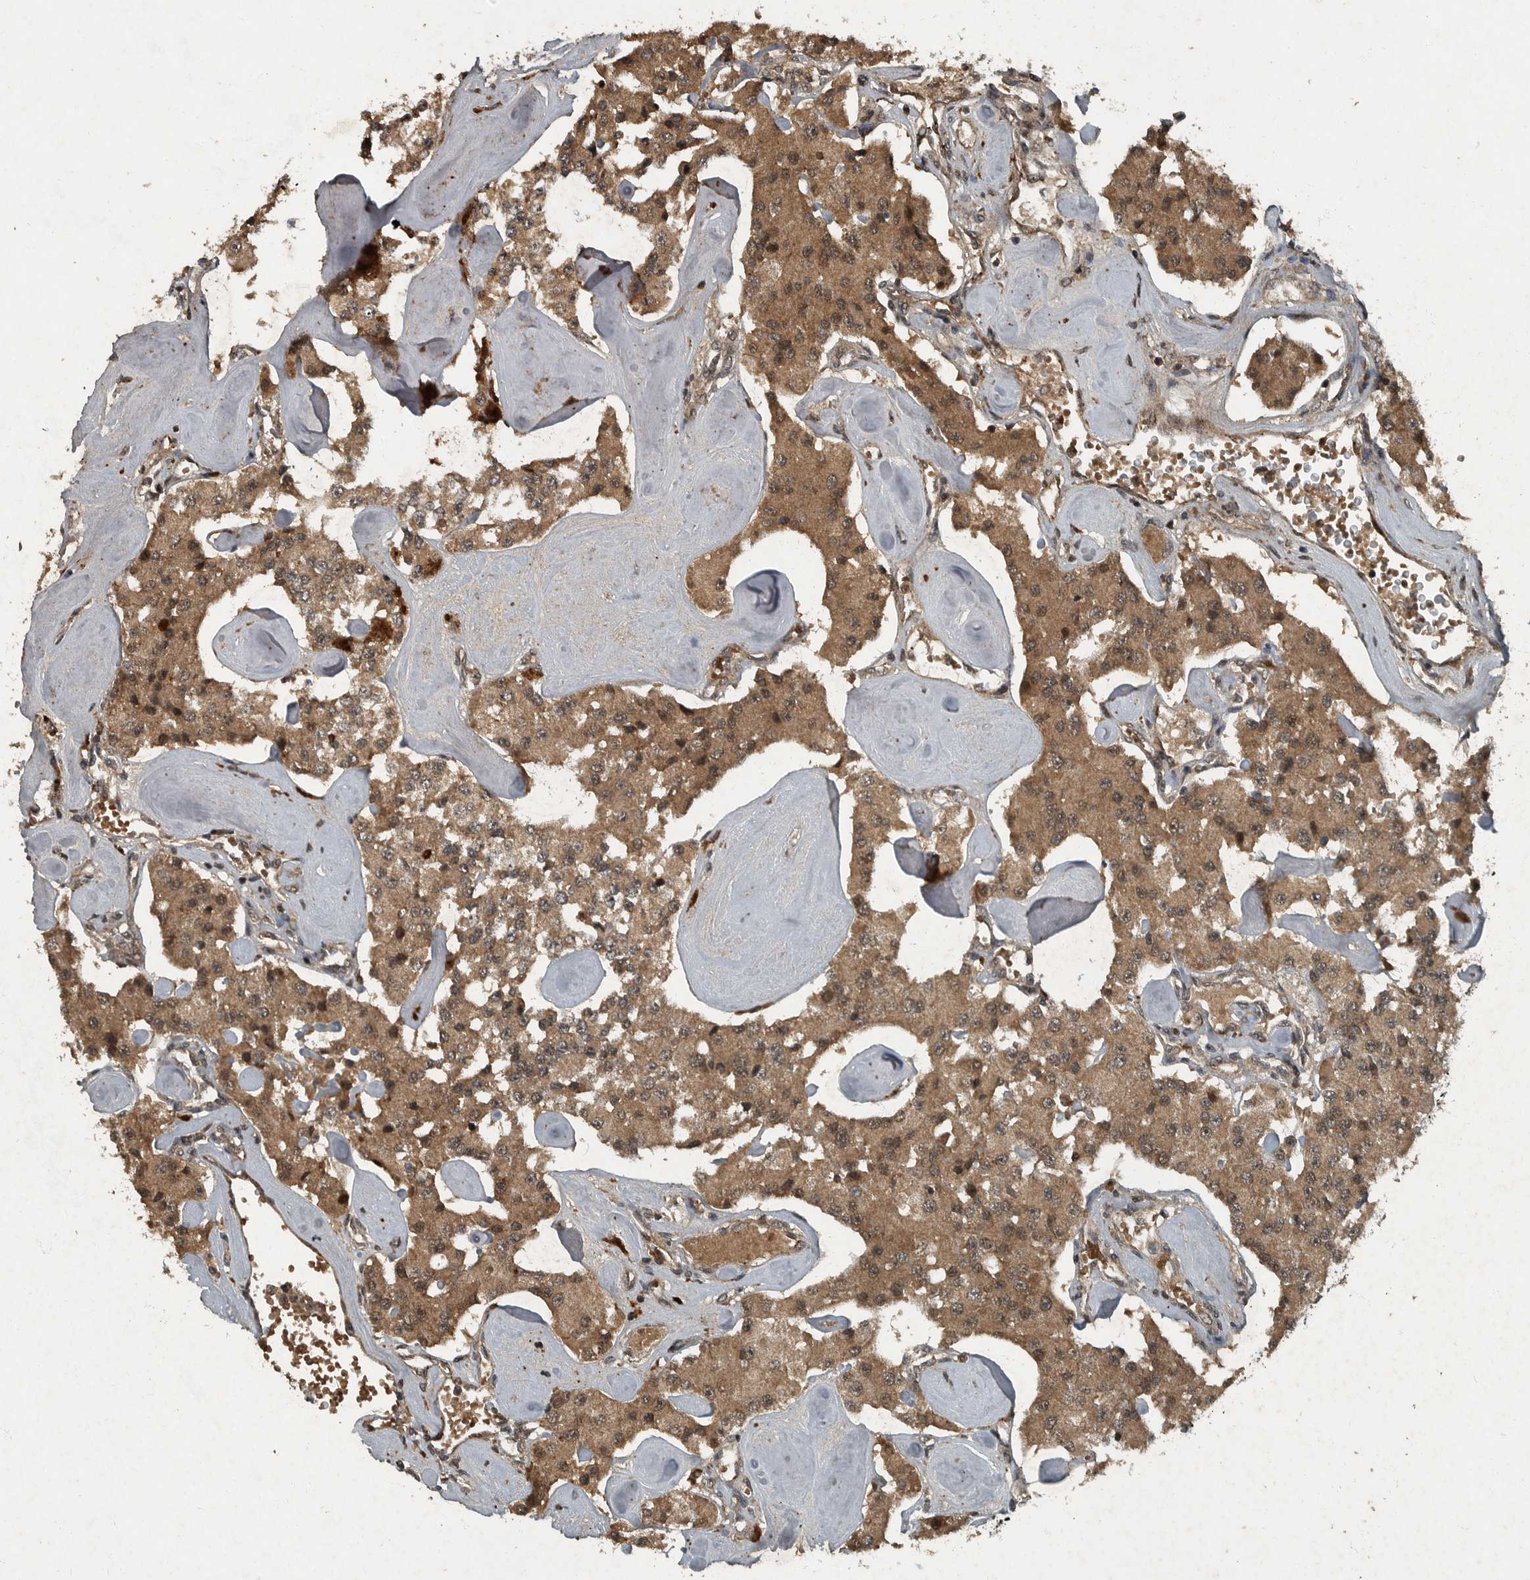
{"staining": {"intensity": "moderate", "quantity": ">75%", "location": "cytoplasmic/membranous,nuclear"}, "tissue": "carcinoid", "cell_type": "Tumor cells", "image_type": "cancer", "snomed": [{"axis": "morphology", "description": "Carcinoid, malignant, NOS"}, {"axis": "topography", "description": "Pancreas"}], "caption": "IHC image of neoplastic tissue: carcinoid stained using immunohistochemistry demonstrates medium levels of moderate protein expression localized specifically in the cytoplasmic/membranous and nuclear of tumor cells, appearing as a cytoplasmic/membranous and nuclear brown color.", "gene": "FOXO1", "patient": {"sex": "male", "age": 41}}